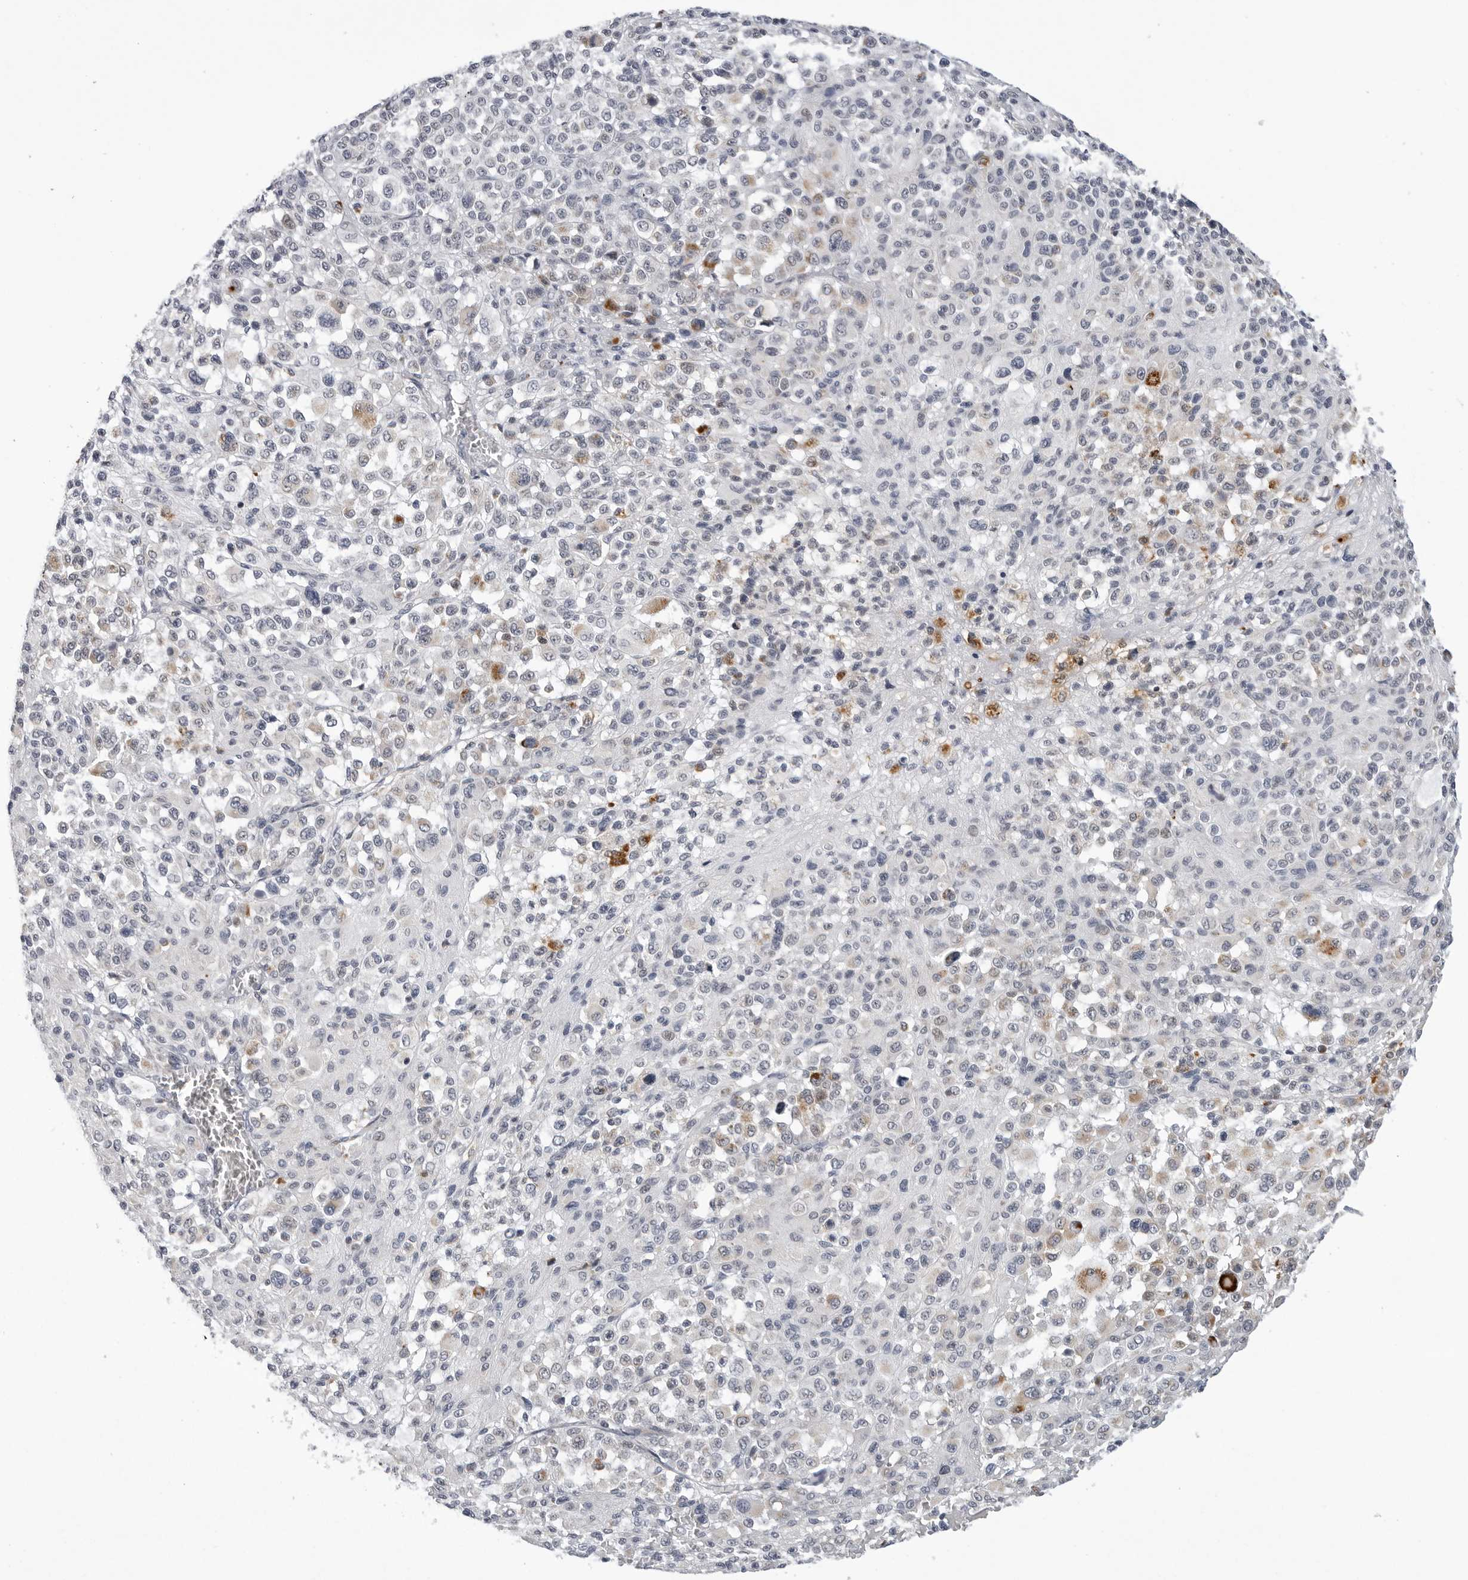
{"staining": {"intensity": "negative", "quantity": "none", "location": "none"}, "tissue": "melanoma", "cell_type": "Tumor cells", "image_type": "cancer", "snomed": [{"axis": "morphology", "description": "Malignant melanoma, Metastatic site"}, {"axis": "topography", "description": "Skin"}], "caption": "Micrograph shows no significant protein positivity in tumor cells of malignant melanoma (metastatic site).", "gene": "CDK20", "patient": {"sex": "female", "age": 74}}